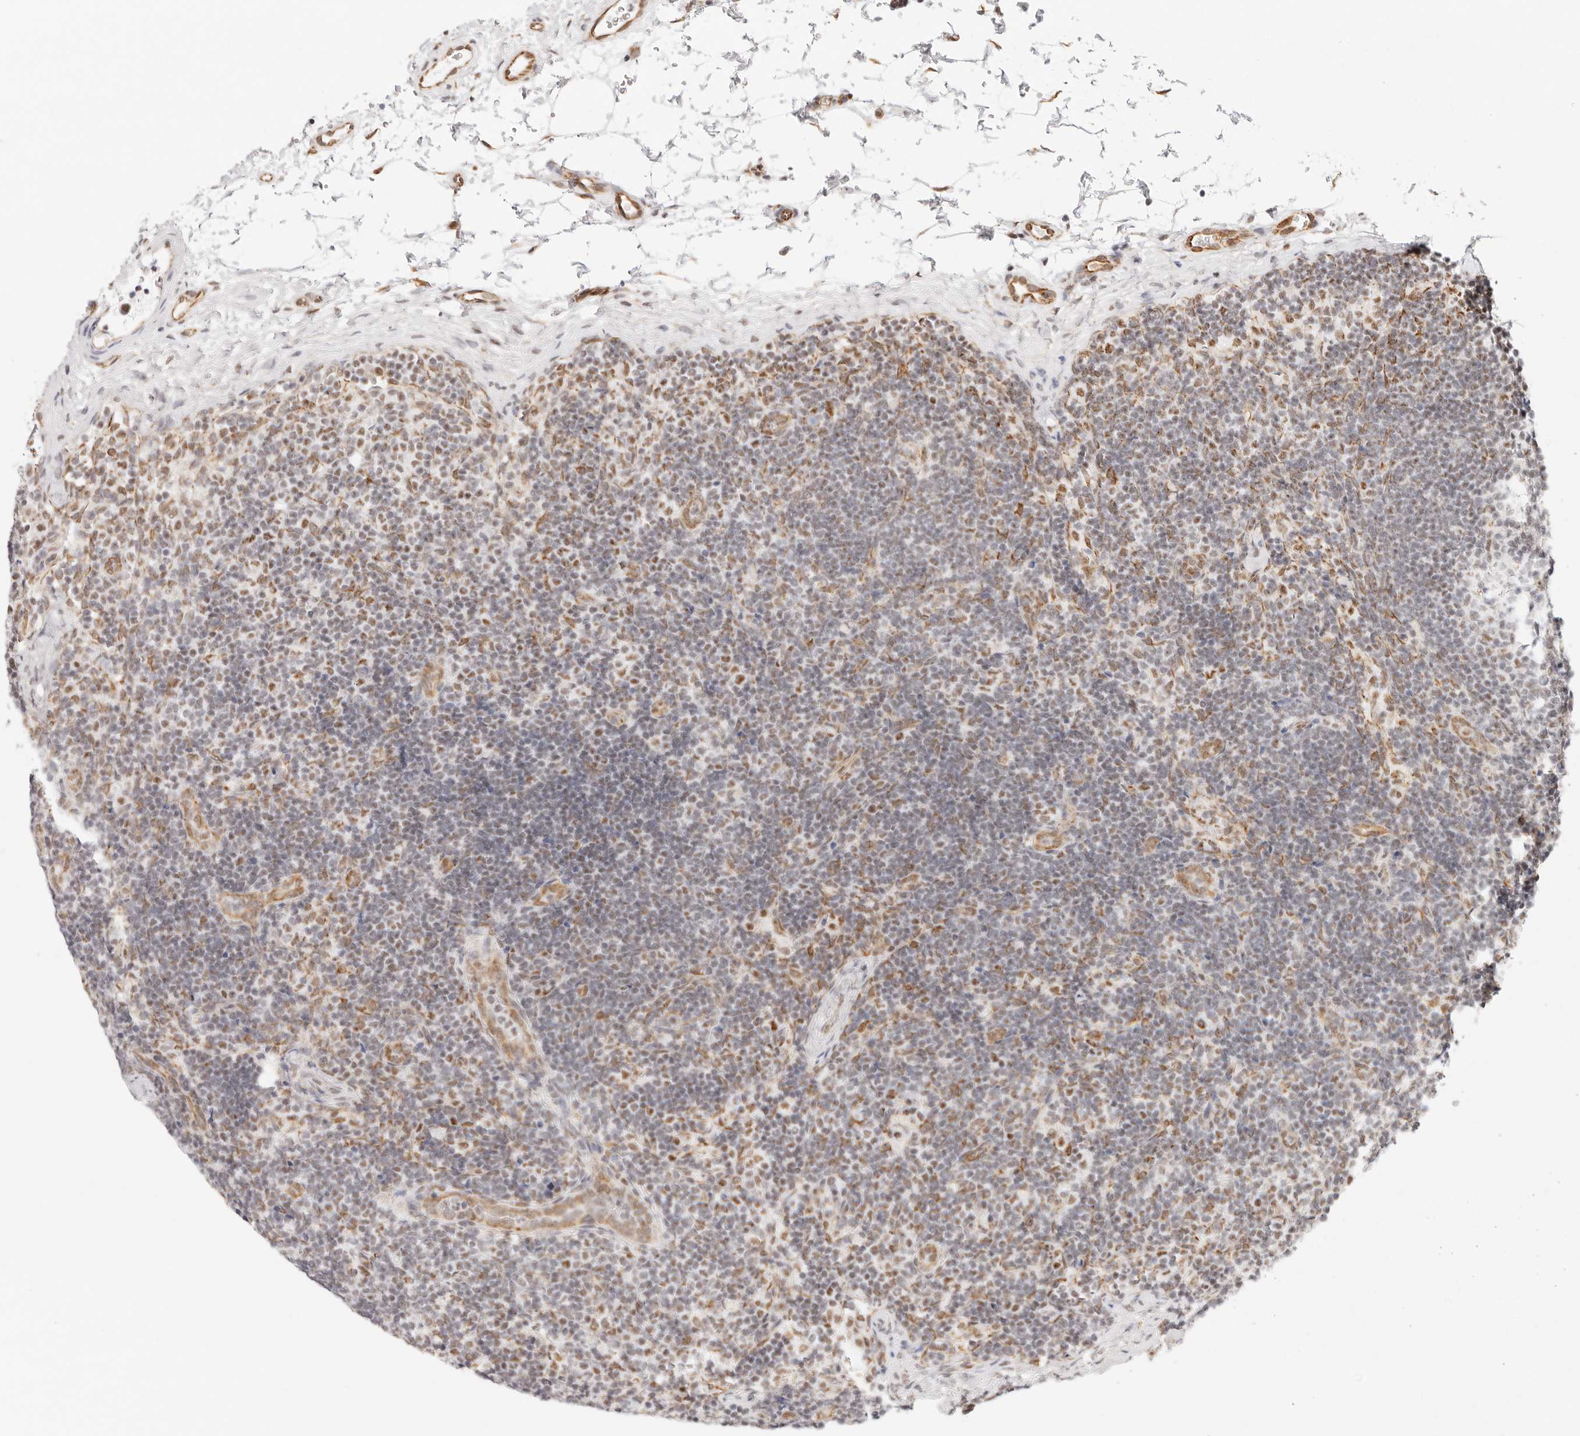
{"staining": {"intensity": "moderate", "quantity": "25%-75%", "location": "cytoplasmic/membranous,nuclear"}, "tissue": "lymph node", "cell_type": "Non-germinal center cells", "image_type": "normal", "snomed": [{"axis": "morphology", "description": "Normal tissue, NOS"}, {"axis": "topography", "description": "Lymph node"}], "caption": "This is a micrograph of IHC staining of benign lymph node, which shows moderate staining in the cytoplasmic/membranous,nuclear of non-germinal center cells.", "gene": "ZC3H11A", "patient": {"sex": "female", "age": 22}}